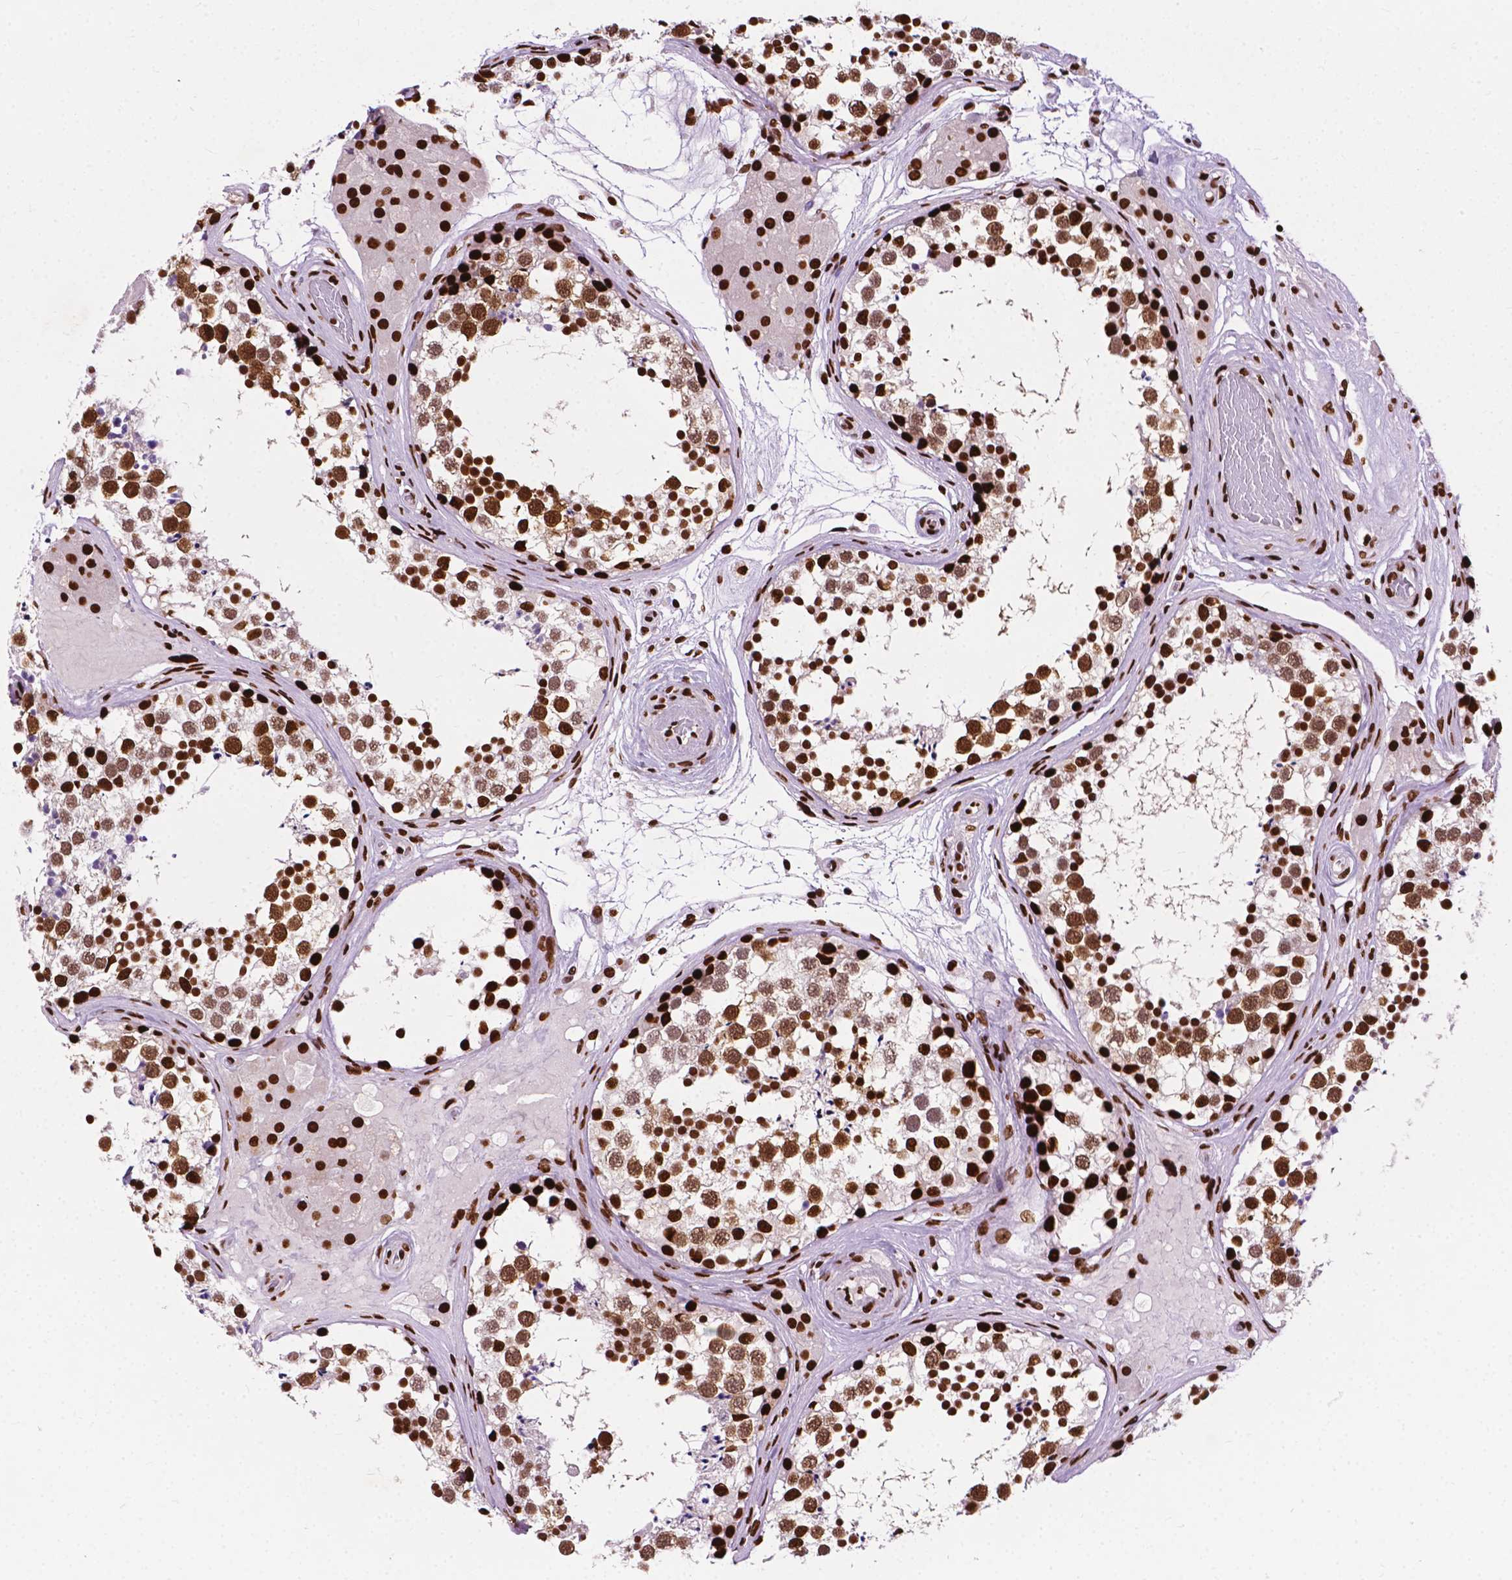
{"staining": {"intensity": "strong", "quantity": ">75%", "location": "nuclear"}, "tissue": "testis", "cell_type": "Cells in seminiferous ducts", "image_type": "normal", "snomed": [{"axis": "morphology", "description": "Normal tissue, NOS"}, {"axis": "morphology", "description": "Seminoma, NOS"}, {"axis": "topography", "description": "Testis"}], "caption": "The photomicrograph demonstrates immunohistochemical staining of unremarkable testis. There is strong nuclear expression is seen in approximately >75% of cells in seminiferous ducts.", "gene": "SMIM5", "patient": {"sex": "male", "age": 65}}